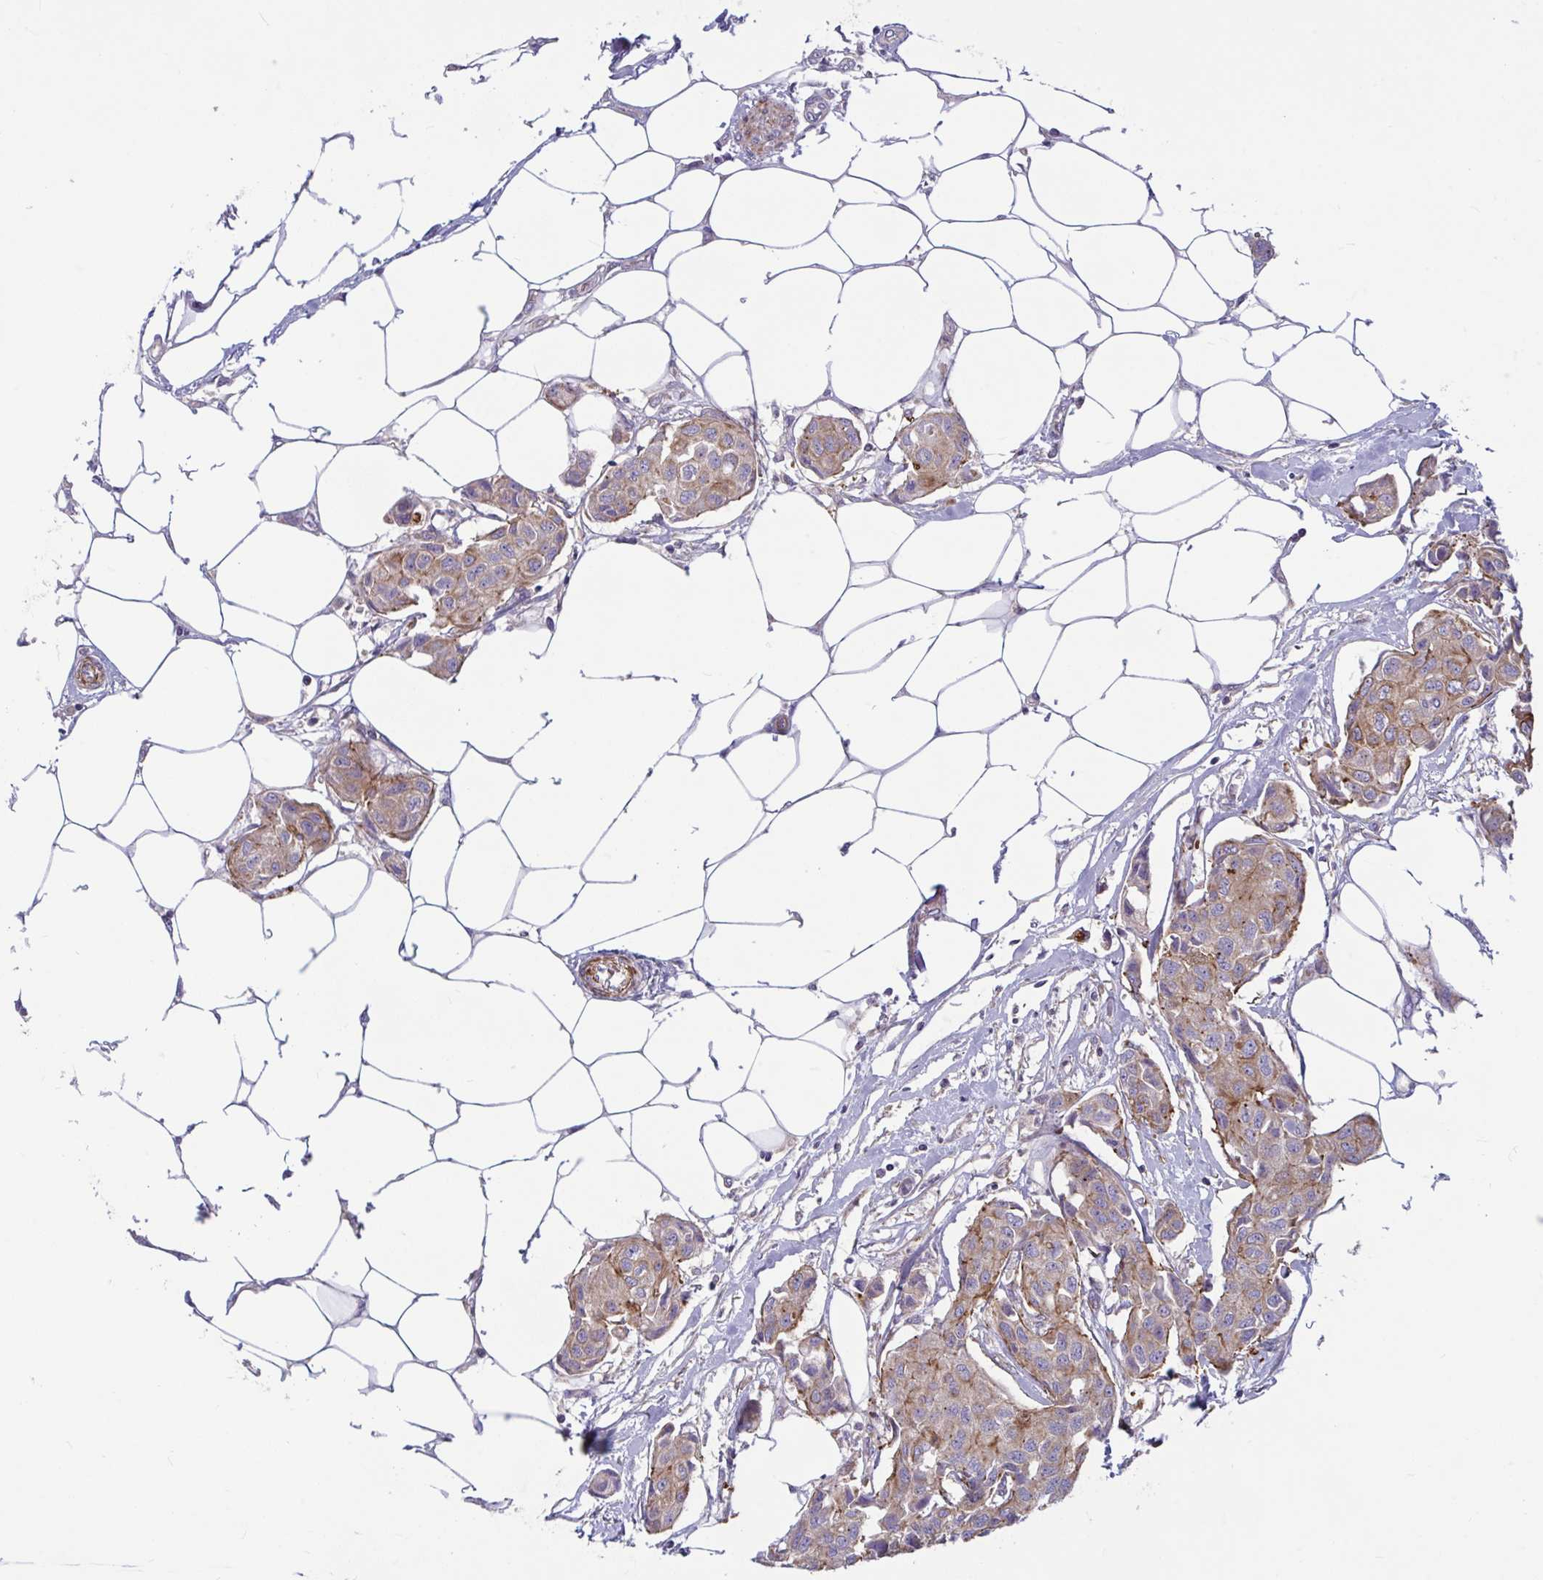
{"staining": {"intensity": "weak", "quantity": ">75%", "location": "cytoplasmic/membranous"}, "tissue": "breast cancer", "cell_type": "Tumor cells", "image_type": "cancer", "snomed": [{"axis": "morphology", "description": "Duct carcinoma"}, {"axis": "topography", "description": "Breast"}, {"axis": "topography", "description": "Lymph node"}], "caption": "Immunohistochemistry (IHC) of human breast cancer (invasive ductal carcinoma) demonstrates low levels of weak cytoplasmic/membranous staining in about >75% of tumor cells. (Brightfield microscopy of DAB IHC at high magnification).", "gene": "TANK", "patient": {"sex": "female", "age": 80}}